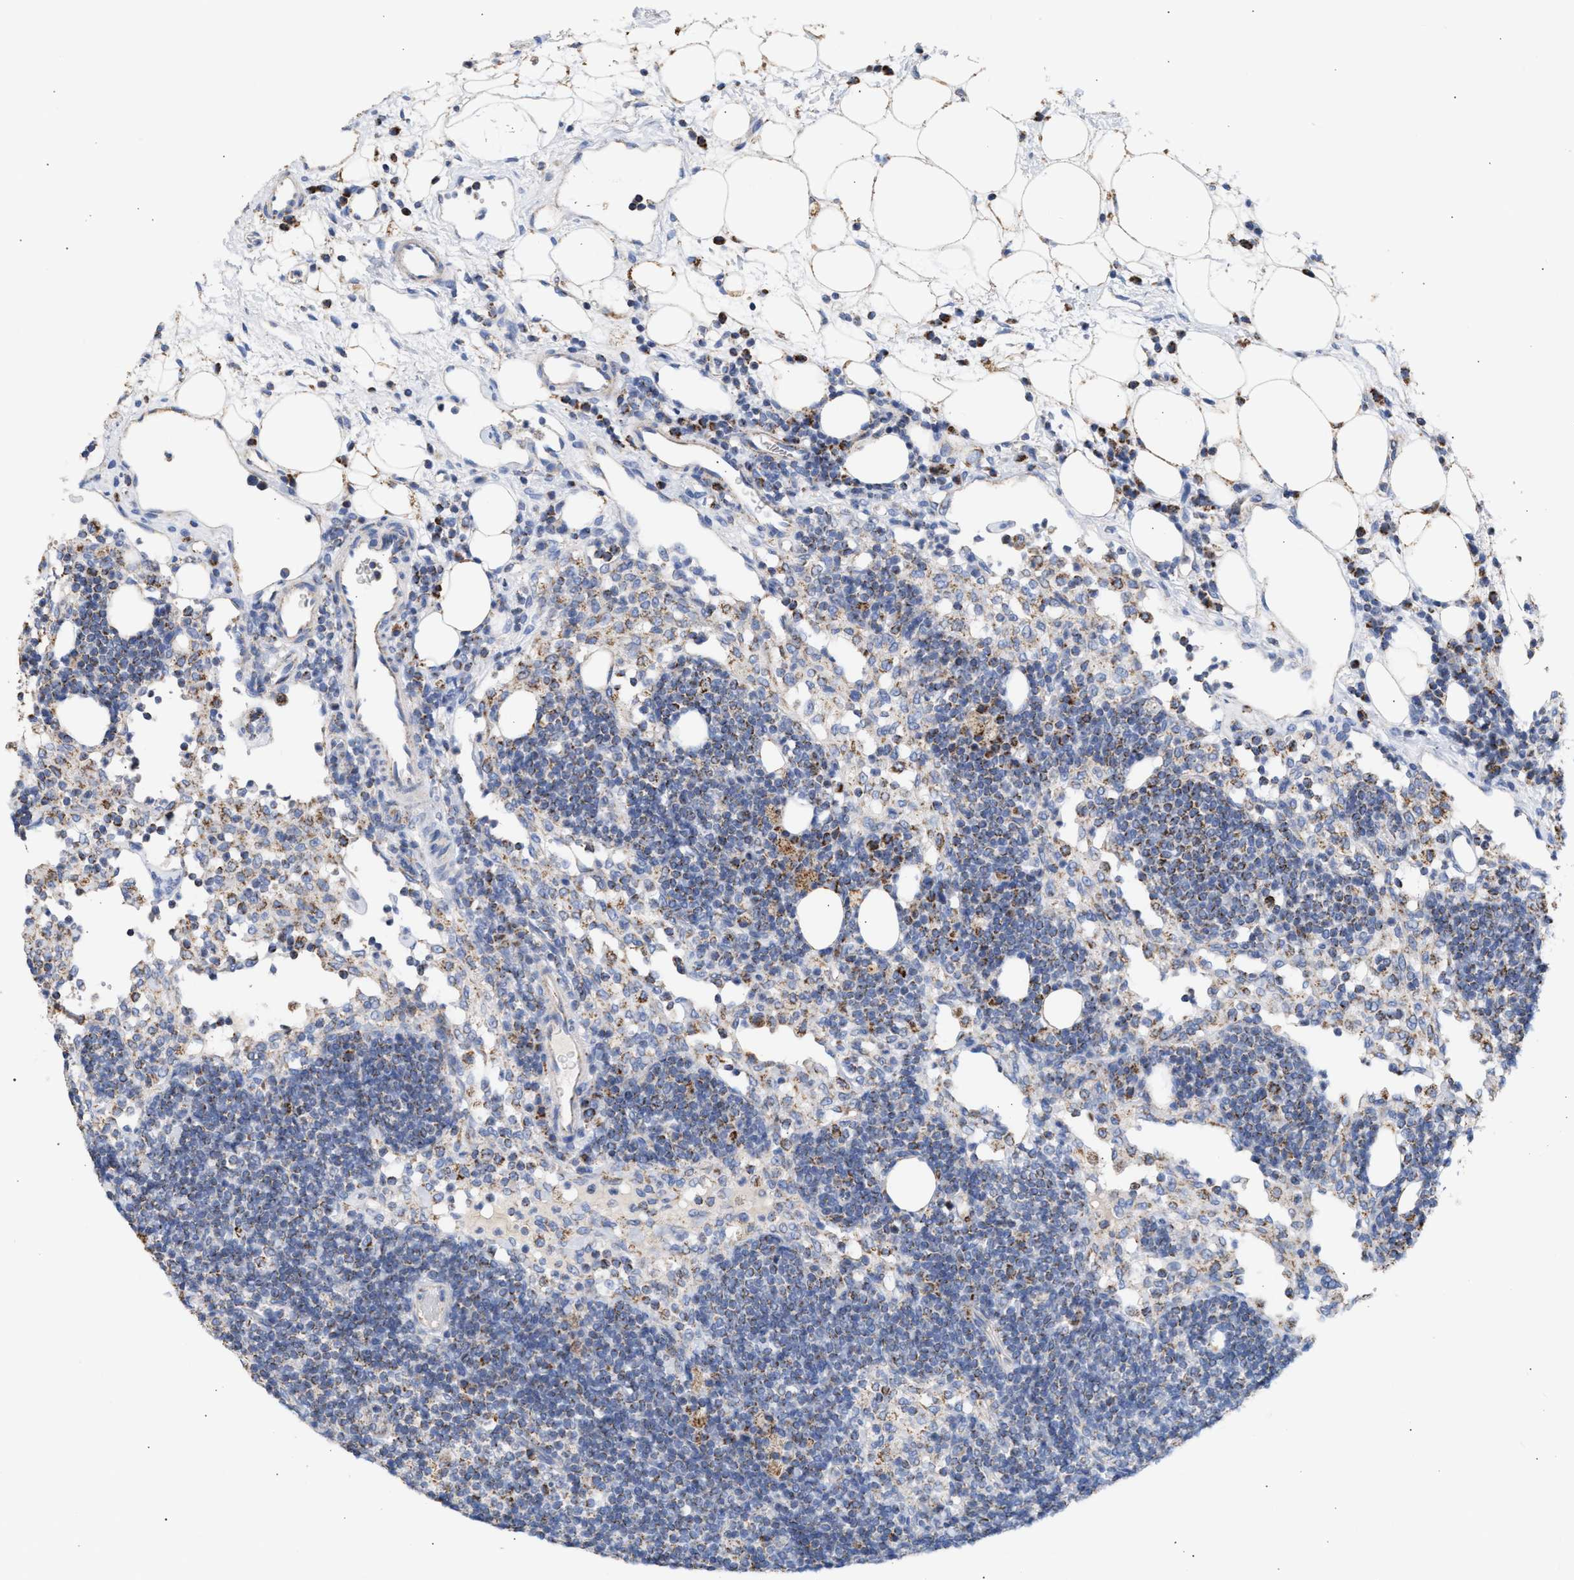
{"staining": {"intensity": "weak", "quantity": "25%-75%", "location": "cytoplasmic/membranous"}, "tissue": "lymph node", "cell_type": "Germinal center cells", "image_type": "normal", "snomed": [{"axis": "morphology", "description": "Normal tissue, NOS"}, {"axis": "morphology", "description": "Carcinoid, malignant, NOS"}, {"axis": "topography", "description": "Lymph node"}], "caption": "Unremarkable lymph node reveals weak cytoplasmic/membranous expression in approximately 25%-75% of germinal center cells (DAB (3,3'-diaminobenzidine) IHC with brightfield microscopy, high magnification)..", "gene": "ACOT13", "patient": {"sex": "male", "age": 47}}